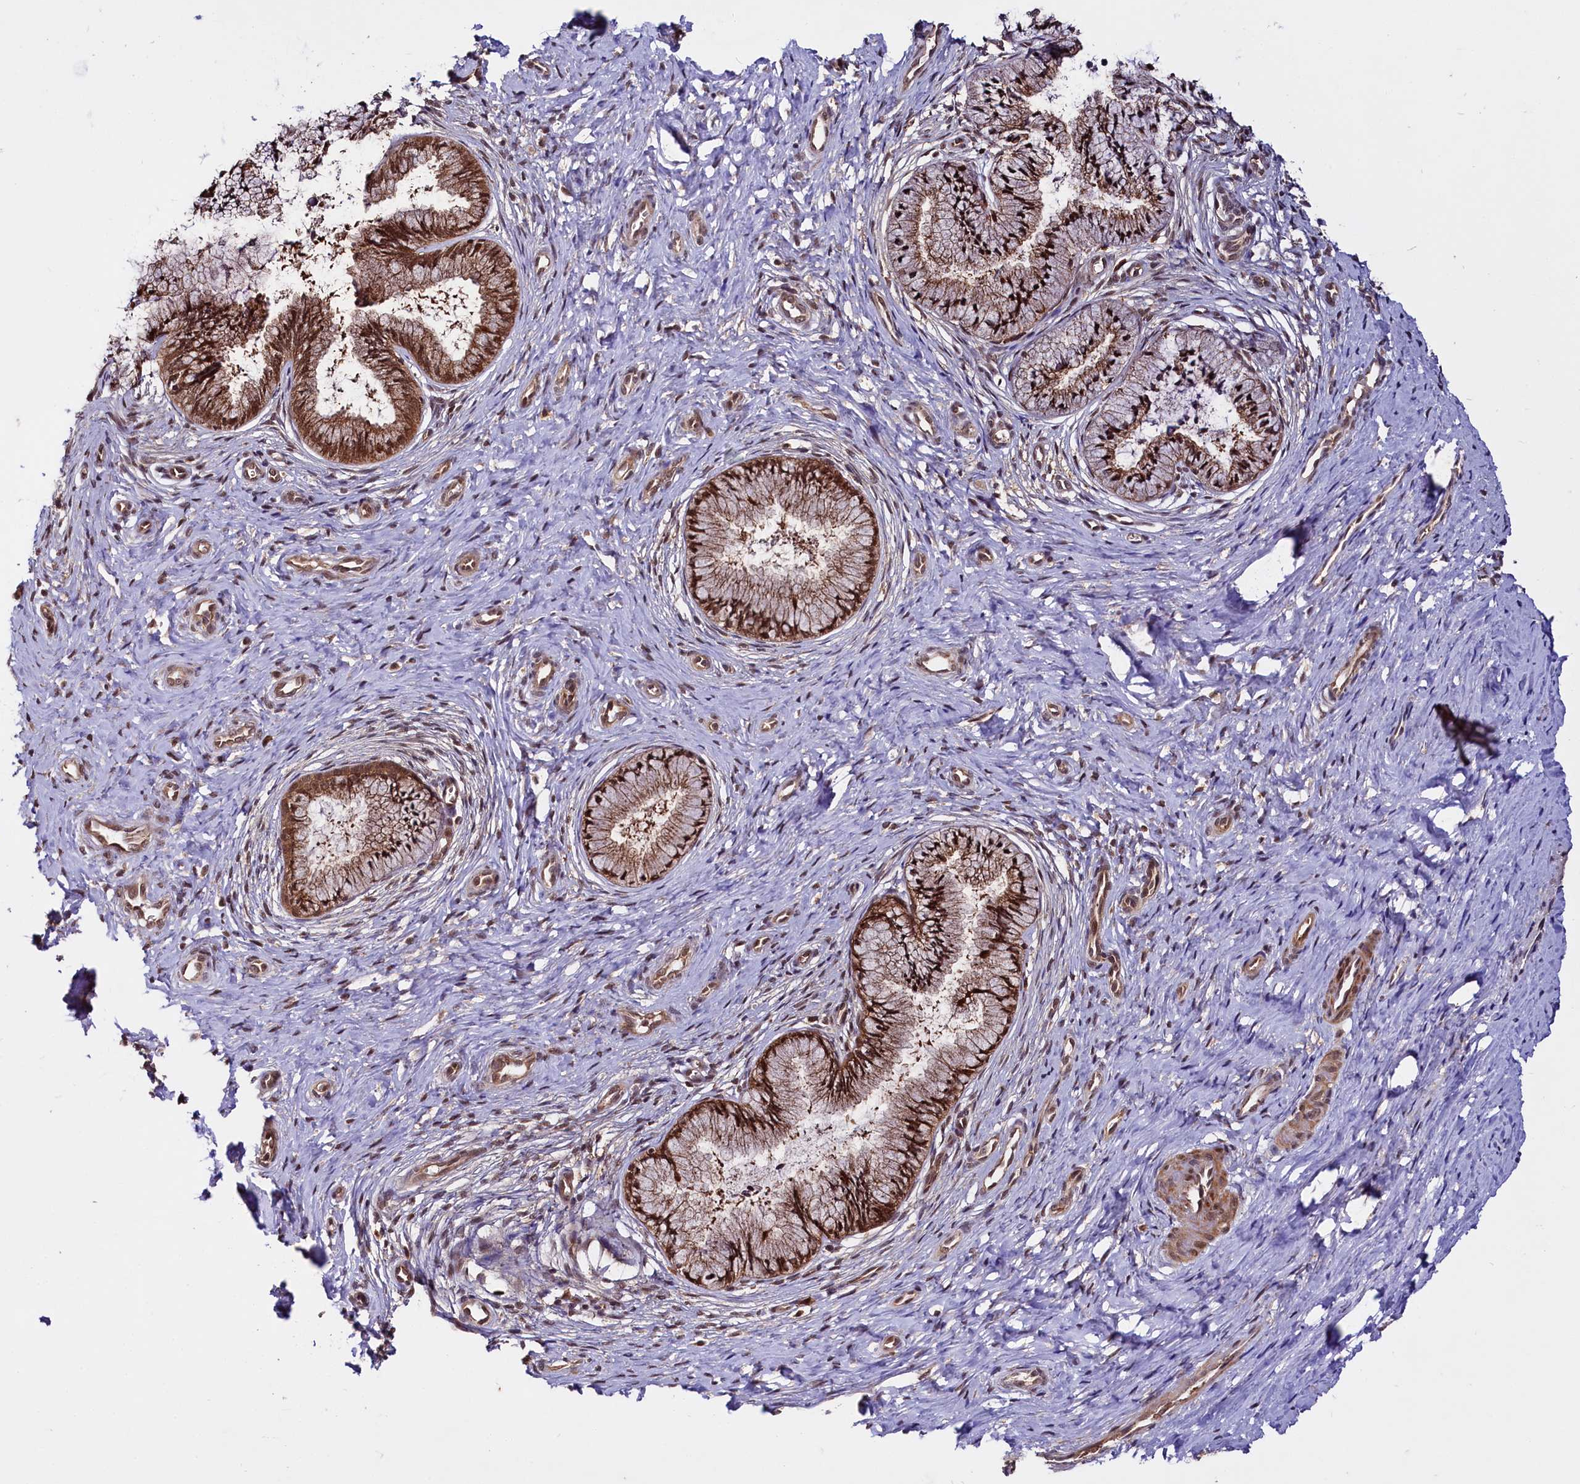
{"staining": {"intensity": "strong", "quantity": ">75%", "location": "cytoplasmic/membranous,nuclear"}, "tissue": "cervix", "cell_type": "Glandular cells", "image_type": "normal", "snomed": [{"axis": "morphology", "description": "Normal tissue, NOS"}, {"axis": "topography", "description": "Cervix"}], "caption": "This is an image of immunohistochemistry (IHC) staining of benign cervix, which shows strong positivity in the cytoplasmic/membranous,nuclear of glandular cells.", "gene": "UBE3A", "patient": {"sex": "female", "age": 36}}